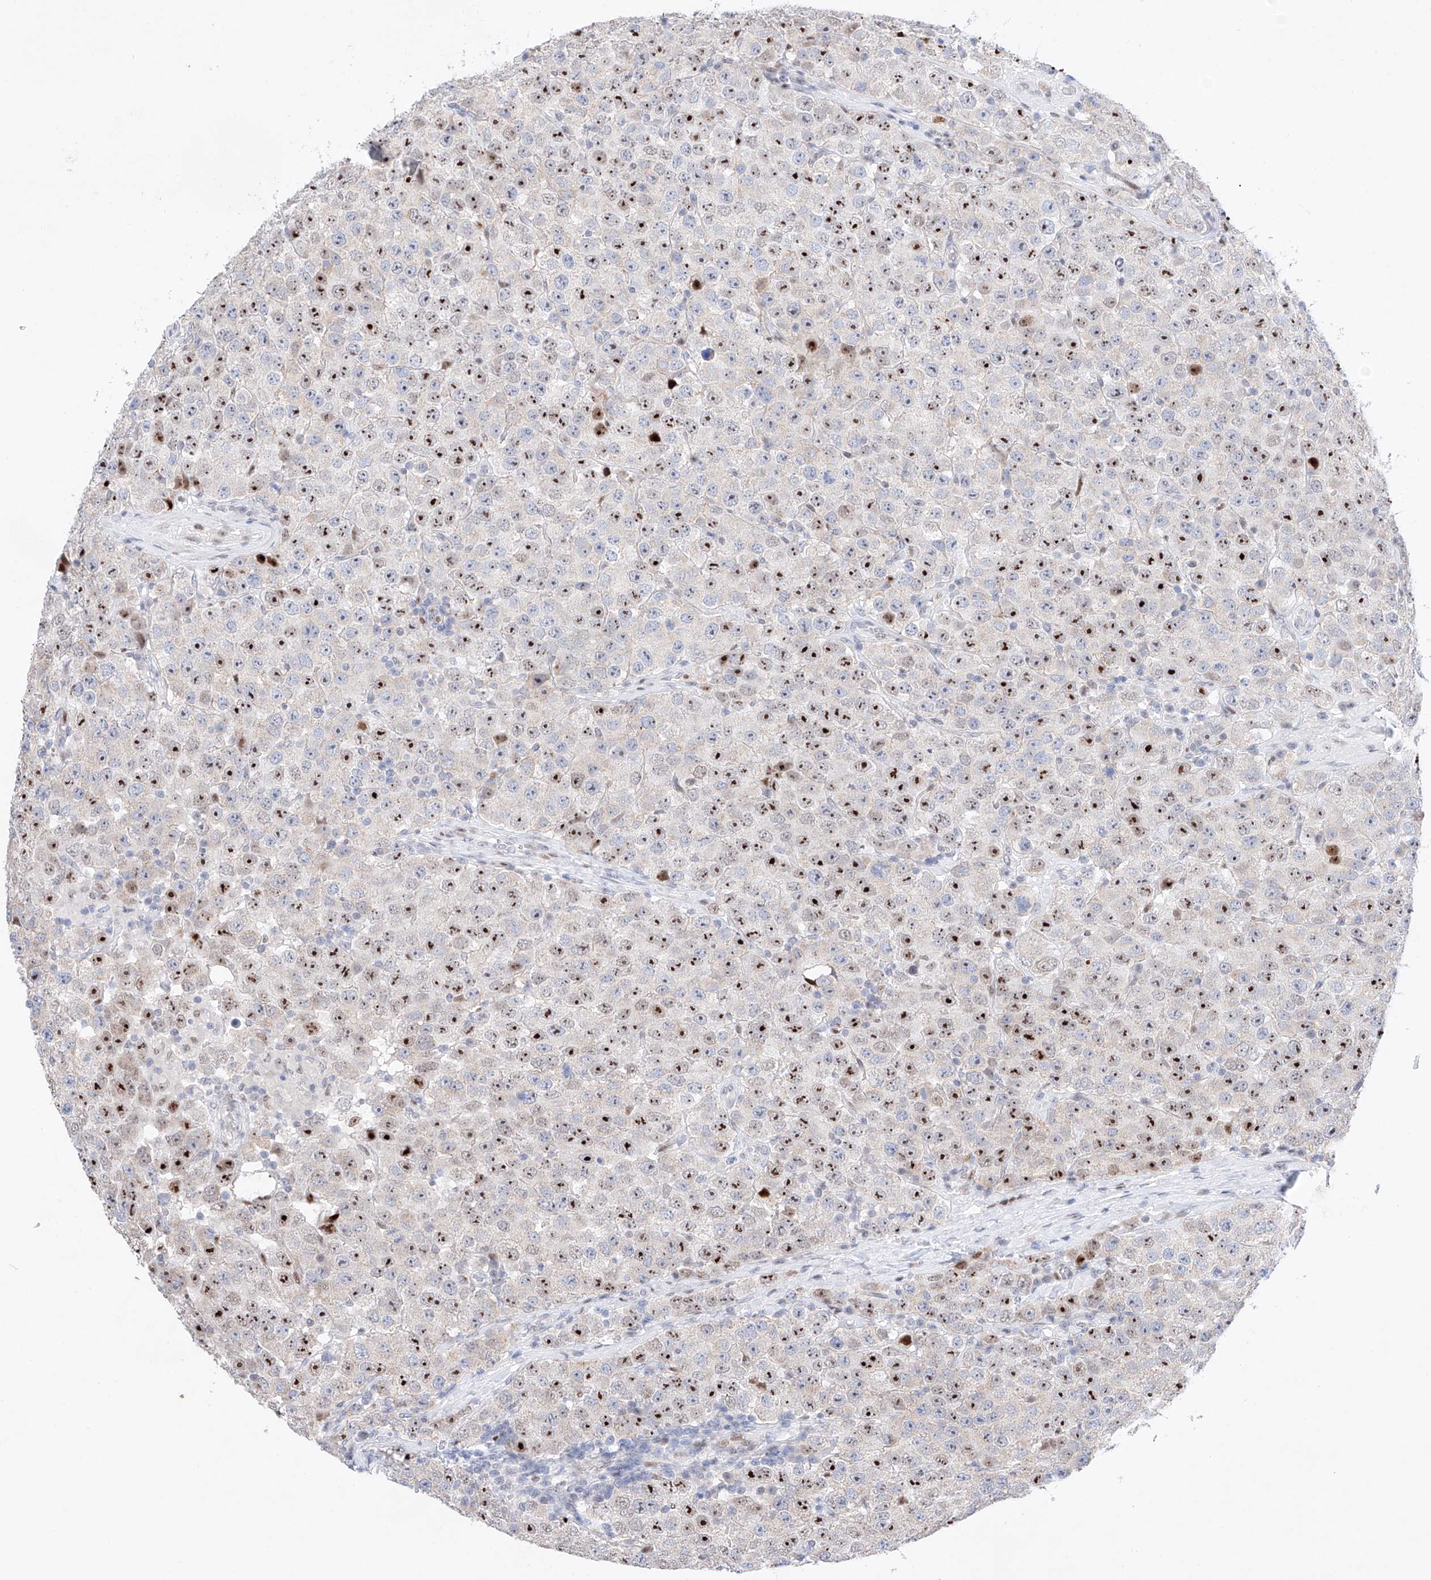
{"staining": {"intensity": "strong", "quantity": "25%-75%", "location": "nuclear"}, "tissue": "testis cancer", "cell_type": "Tumor cells", "image_type": "cancer", "snomed": [{"axis": "morphology", "description": "Seminoma, NOS"}, {"axis": "topography", "description": "Testis"}], "caption": "Seminoma (testis) stained with a protein marker shows strong staining in tumor cells.", "gene": "NT5C3B", "patient": {"sex": "male", "age": 28}}